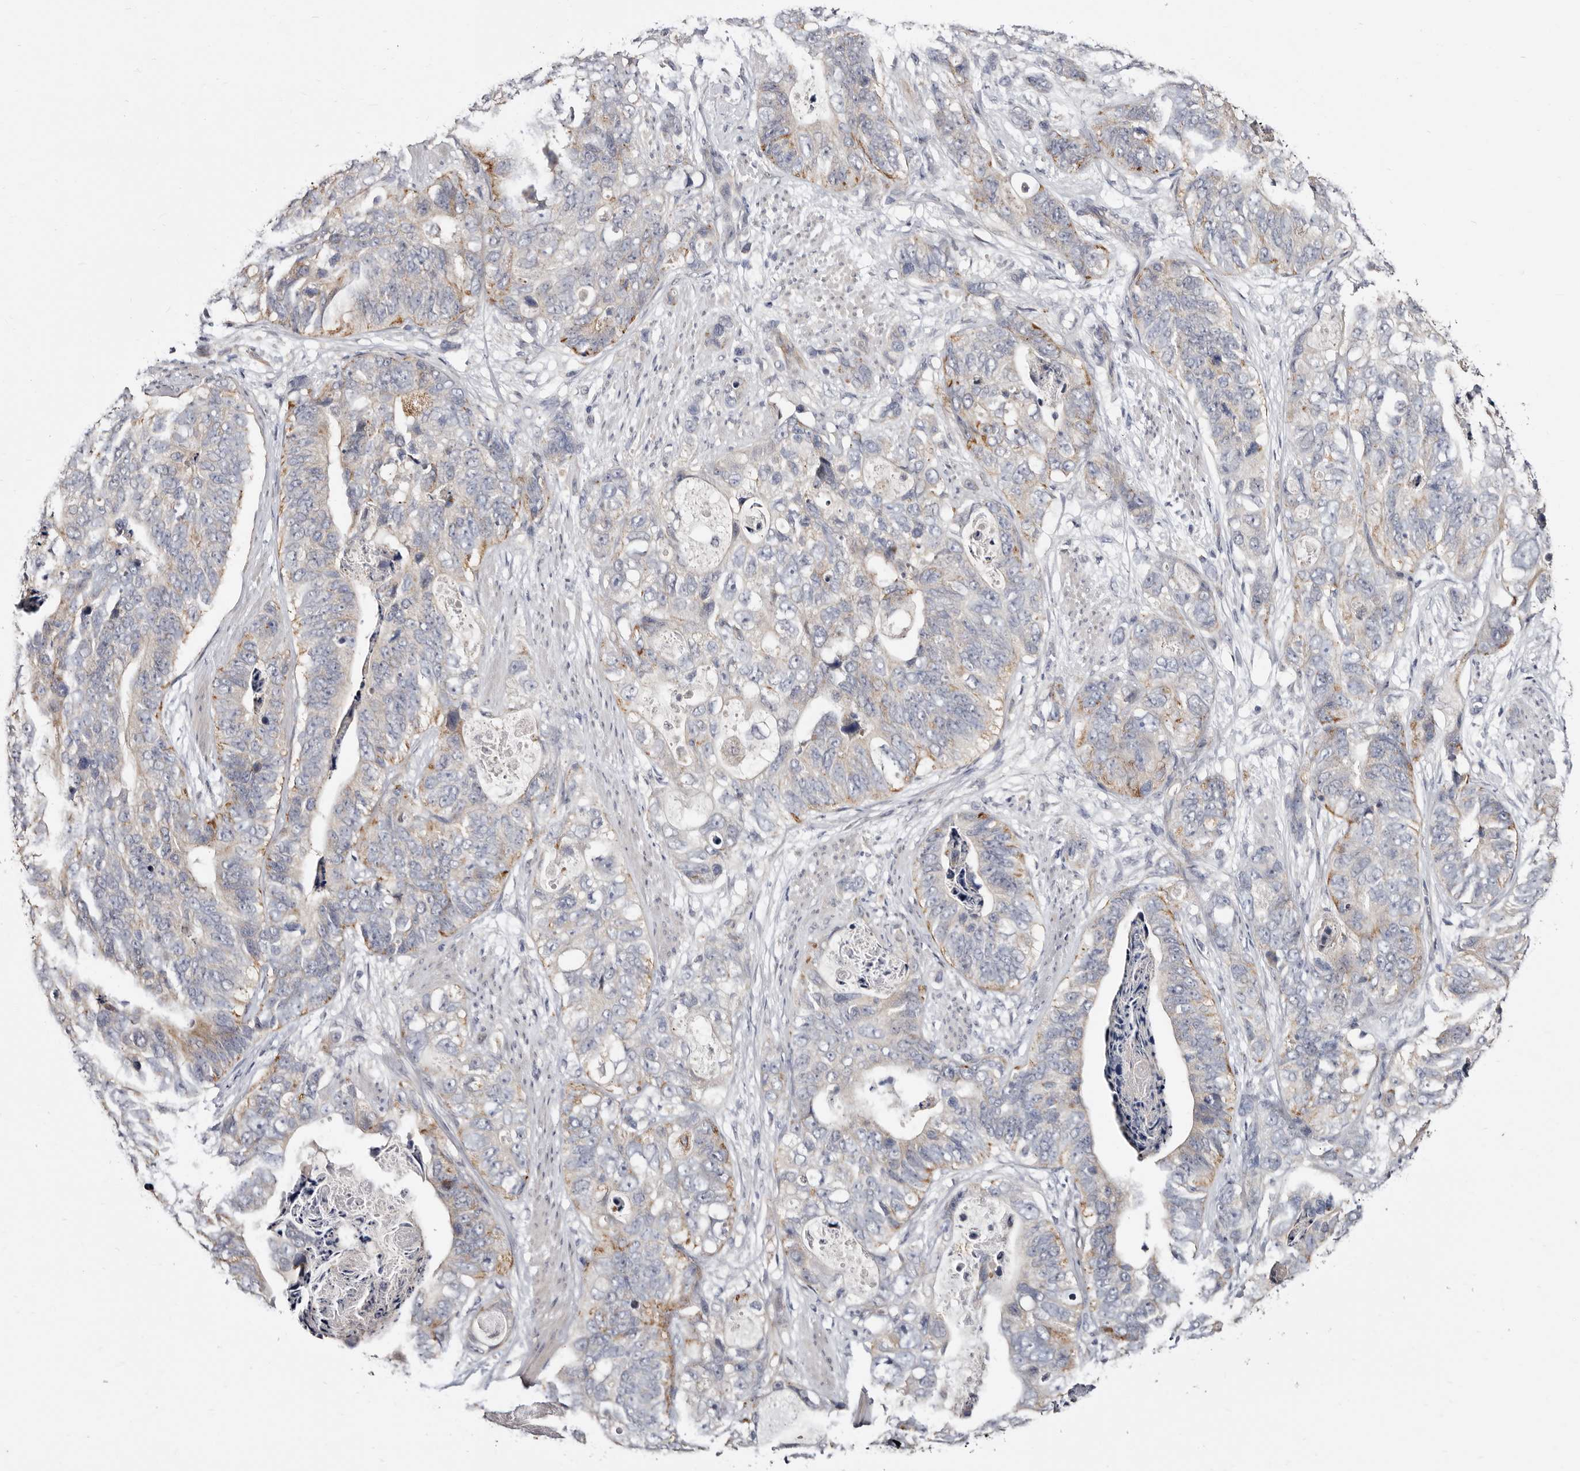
{"staining": {"intensity": "weak", "quantity": "<25%", "location": "cytoplasmic/membranous"}, "tissue": "stomach cancer", "cell_type": "Tumor cells", "image_type": "cancer", "snomed": [{"axis": "morphology", "description": "Adenocarcinoma, NOS"}, {"axis": "topography", "description": "Stomach"}], "caption": "This image is of adenocarcinoma (stomach) stained with immunohistochemistry to label a protein in brown with the nuclei are counter-stained blue. There is no staining in tumor cells.", "gene": "KLHL4", "patient": {"sex": "female", "age": 89}}